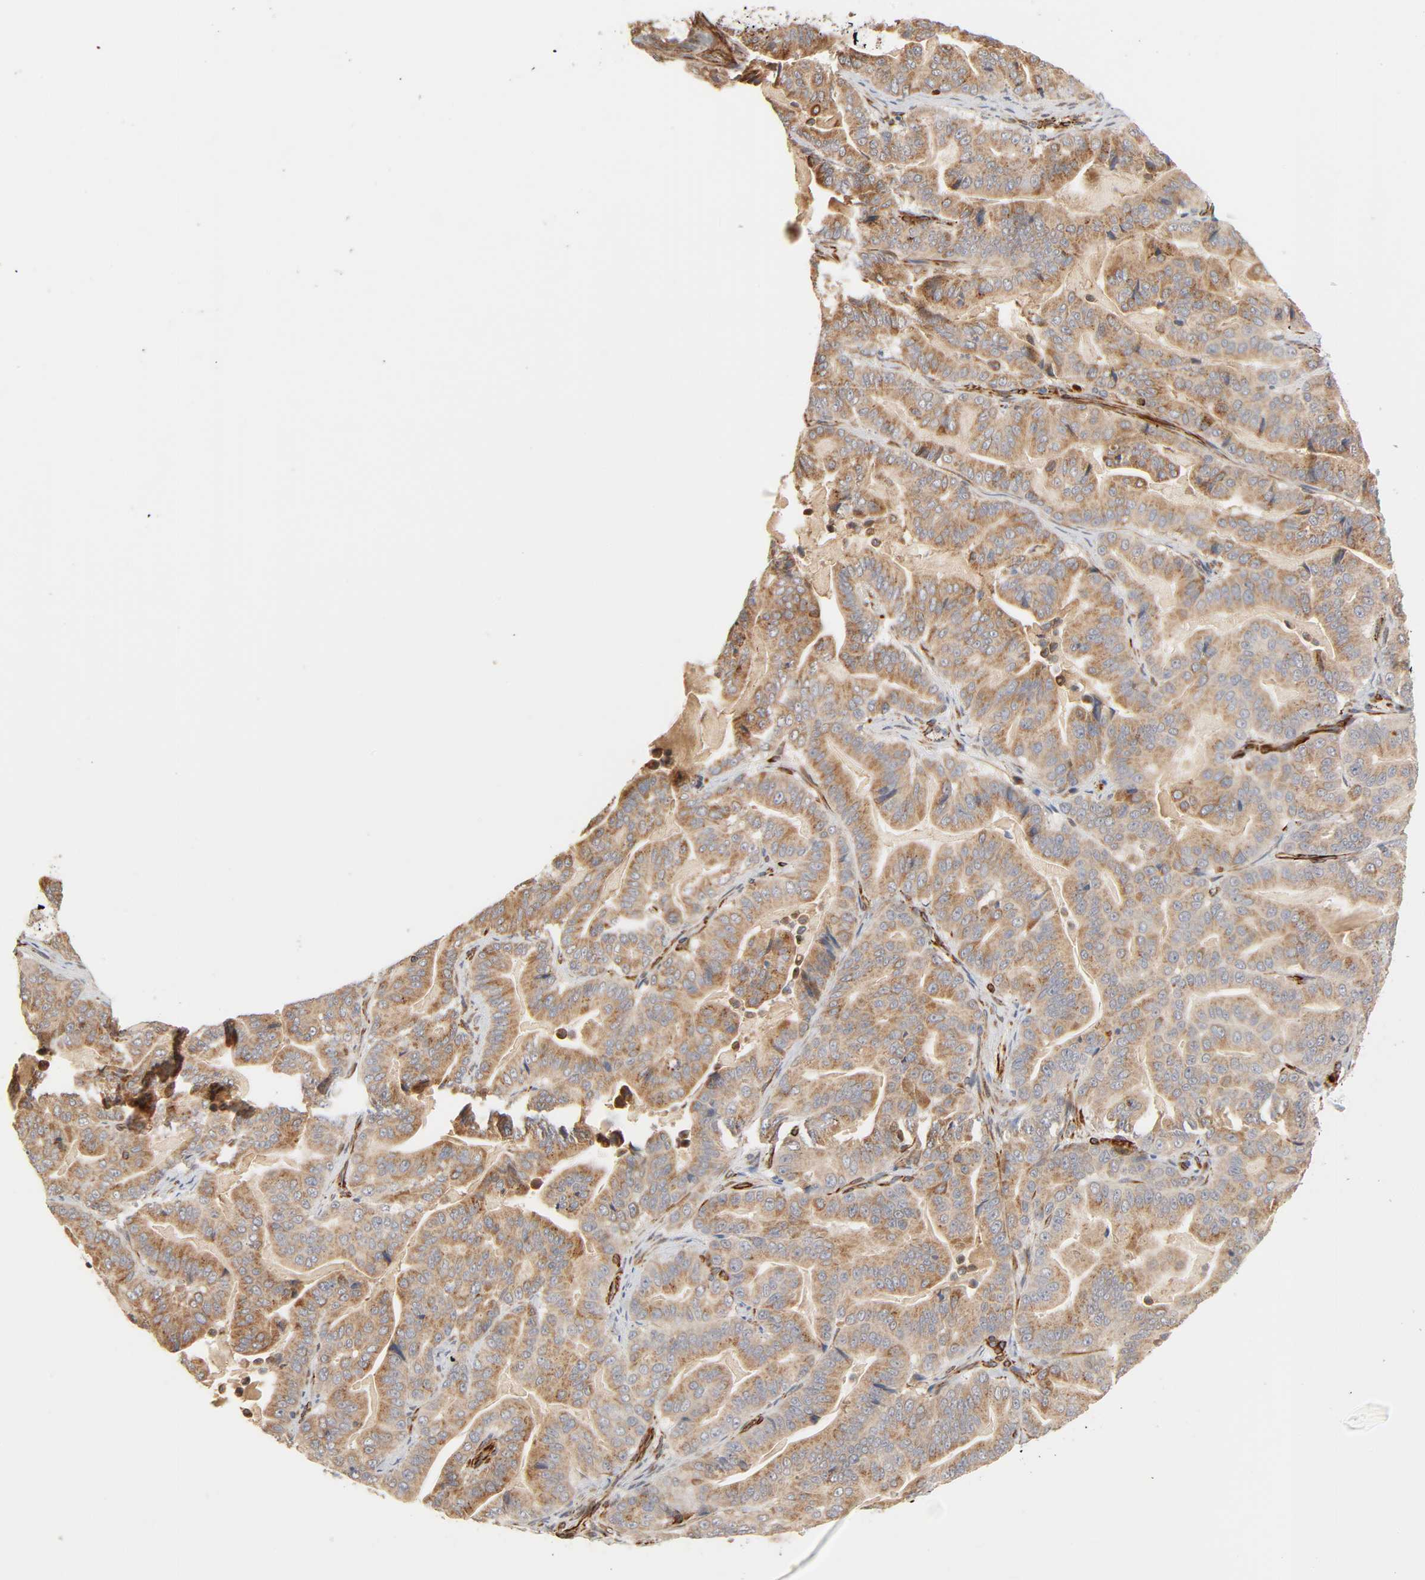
{"staining": {"intensity": "moderate", "quantity": ">75%", "location": "cytoplasmic/membranous"}, "tissue": "pancreatic cancer", "cell_type": "Tumor cells", "image_type": "cancer", "snomed": [{"axis": "morphology", "description": "Adenocarcinoma, NOS"}, {"axis": "topography", "description": "Pancreas"}], "caption": "Protein expression analysis of pancreatic cancer shows moderate cytoplasmic/membranous expression in about >75% of tumor cells.", "gene": "REEP6", "patient": {"sex": "male", "age": 63}}